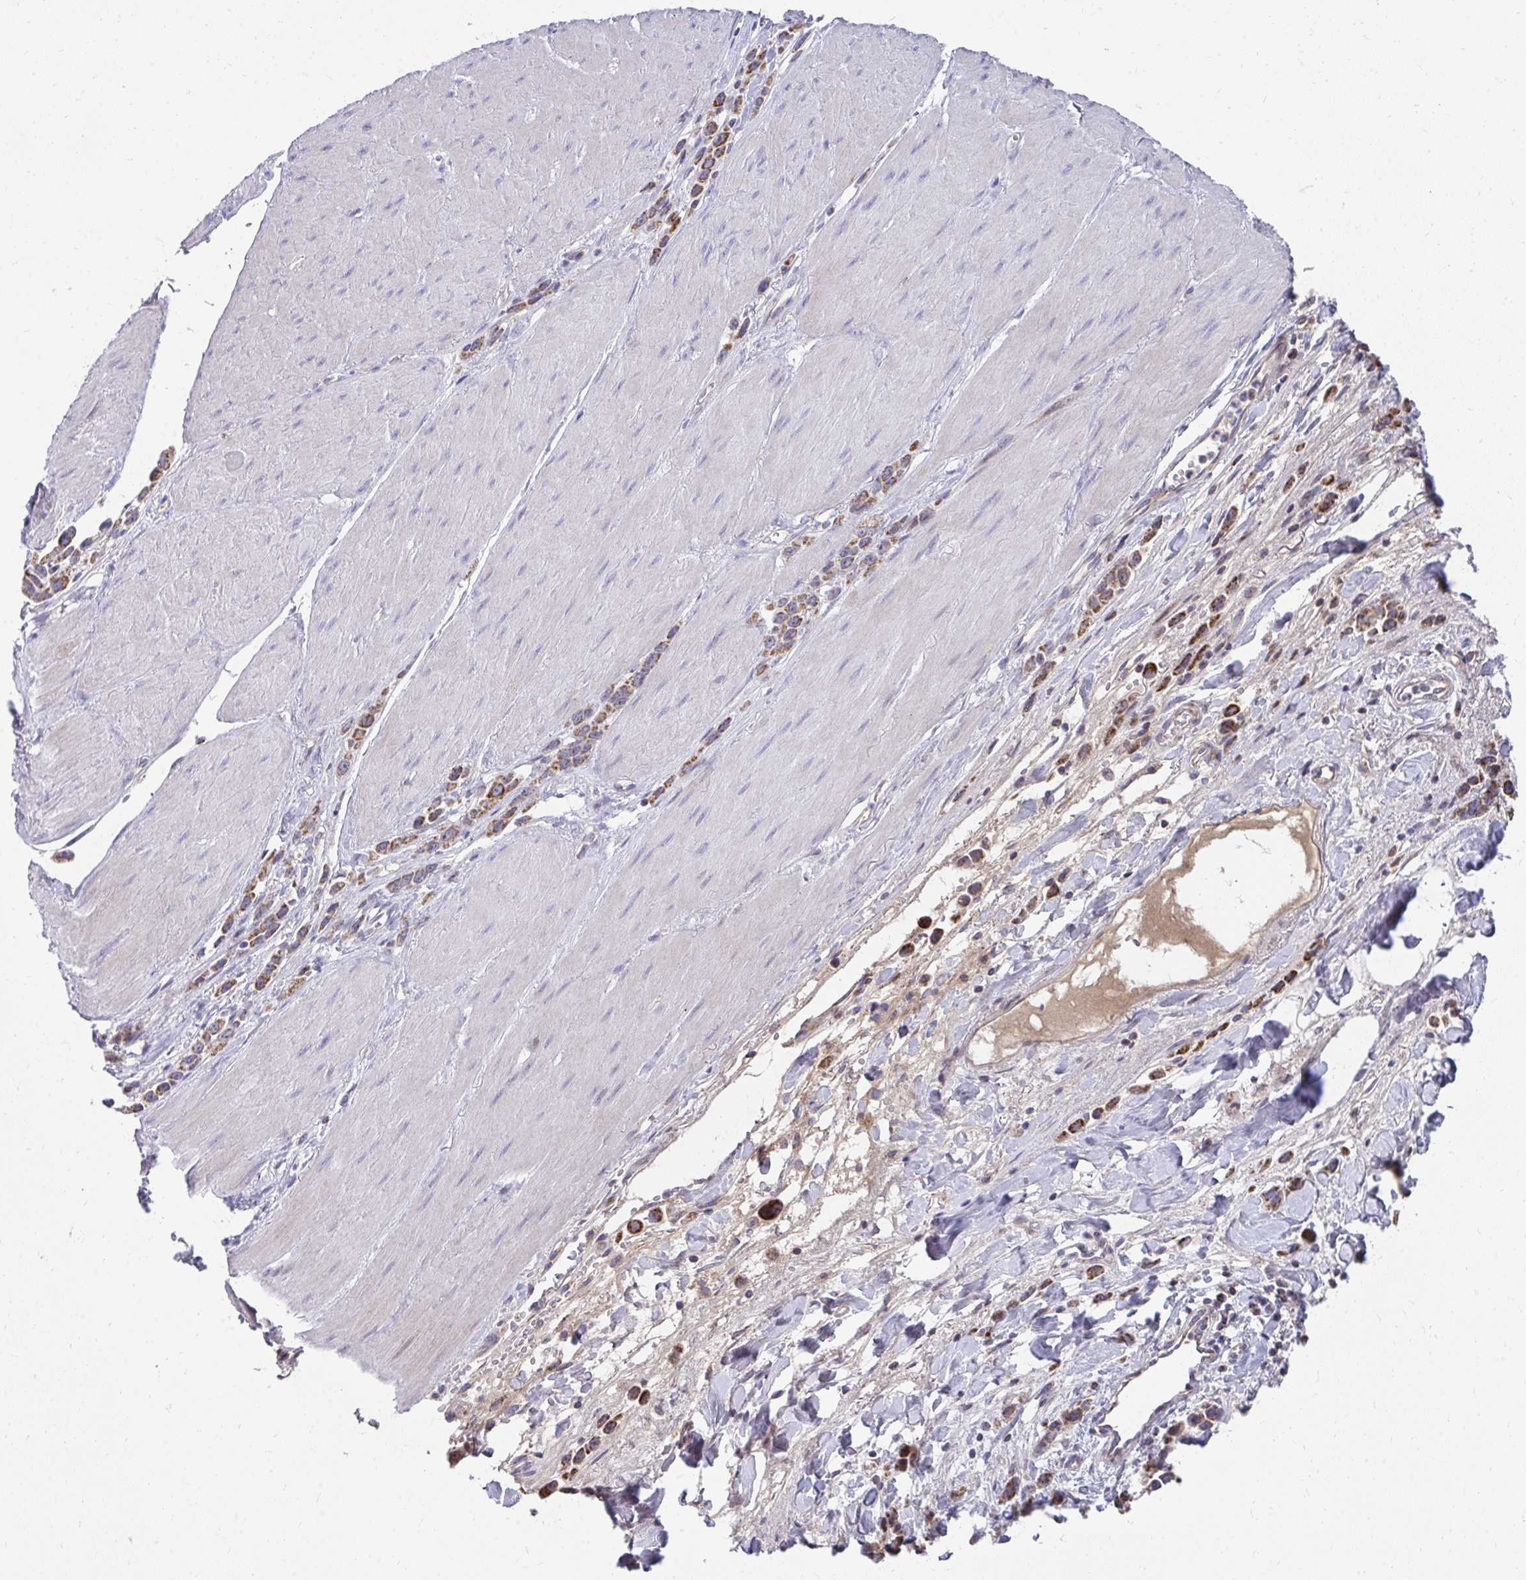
{"staining": {"intensity": "moderate", "quantity": ">75%", "location": "cytoplasmic/membranous"}, "tissue": "stomach cancer", "cell_type": "Tumor cells", "image_type": "cancer", "snomed": [{"axis": "morphology", "description": "Adenocarcinoma, NOS"}, {"axis": "topography", "description": "Stomach"}], "caption": "Immunohistochemistry (IHC) image of neoplastic tissue: human stomach cancer (adenocarcinoma) stained using IHC shows medium levels of moderate protein expression localized specifically in the cytoplasmic/membranous of tumor cells, appearing as a cytoplasmic/membranous brown color.", "gene": "PRRG3", "patient": {"sex": "male", "age": 47}}